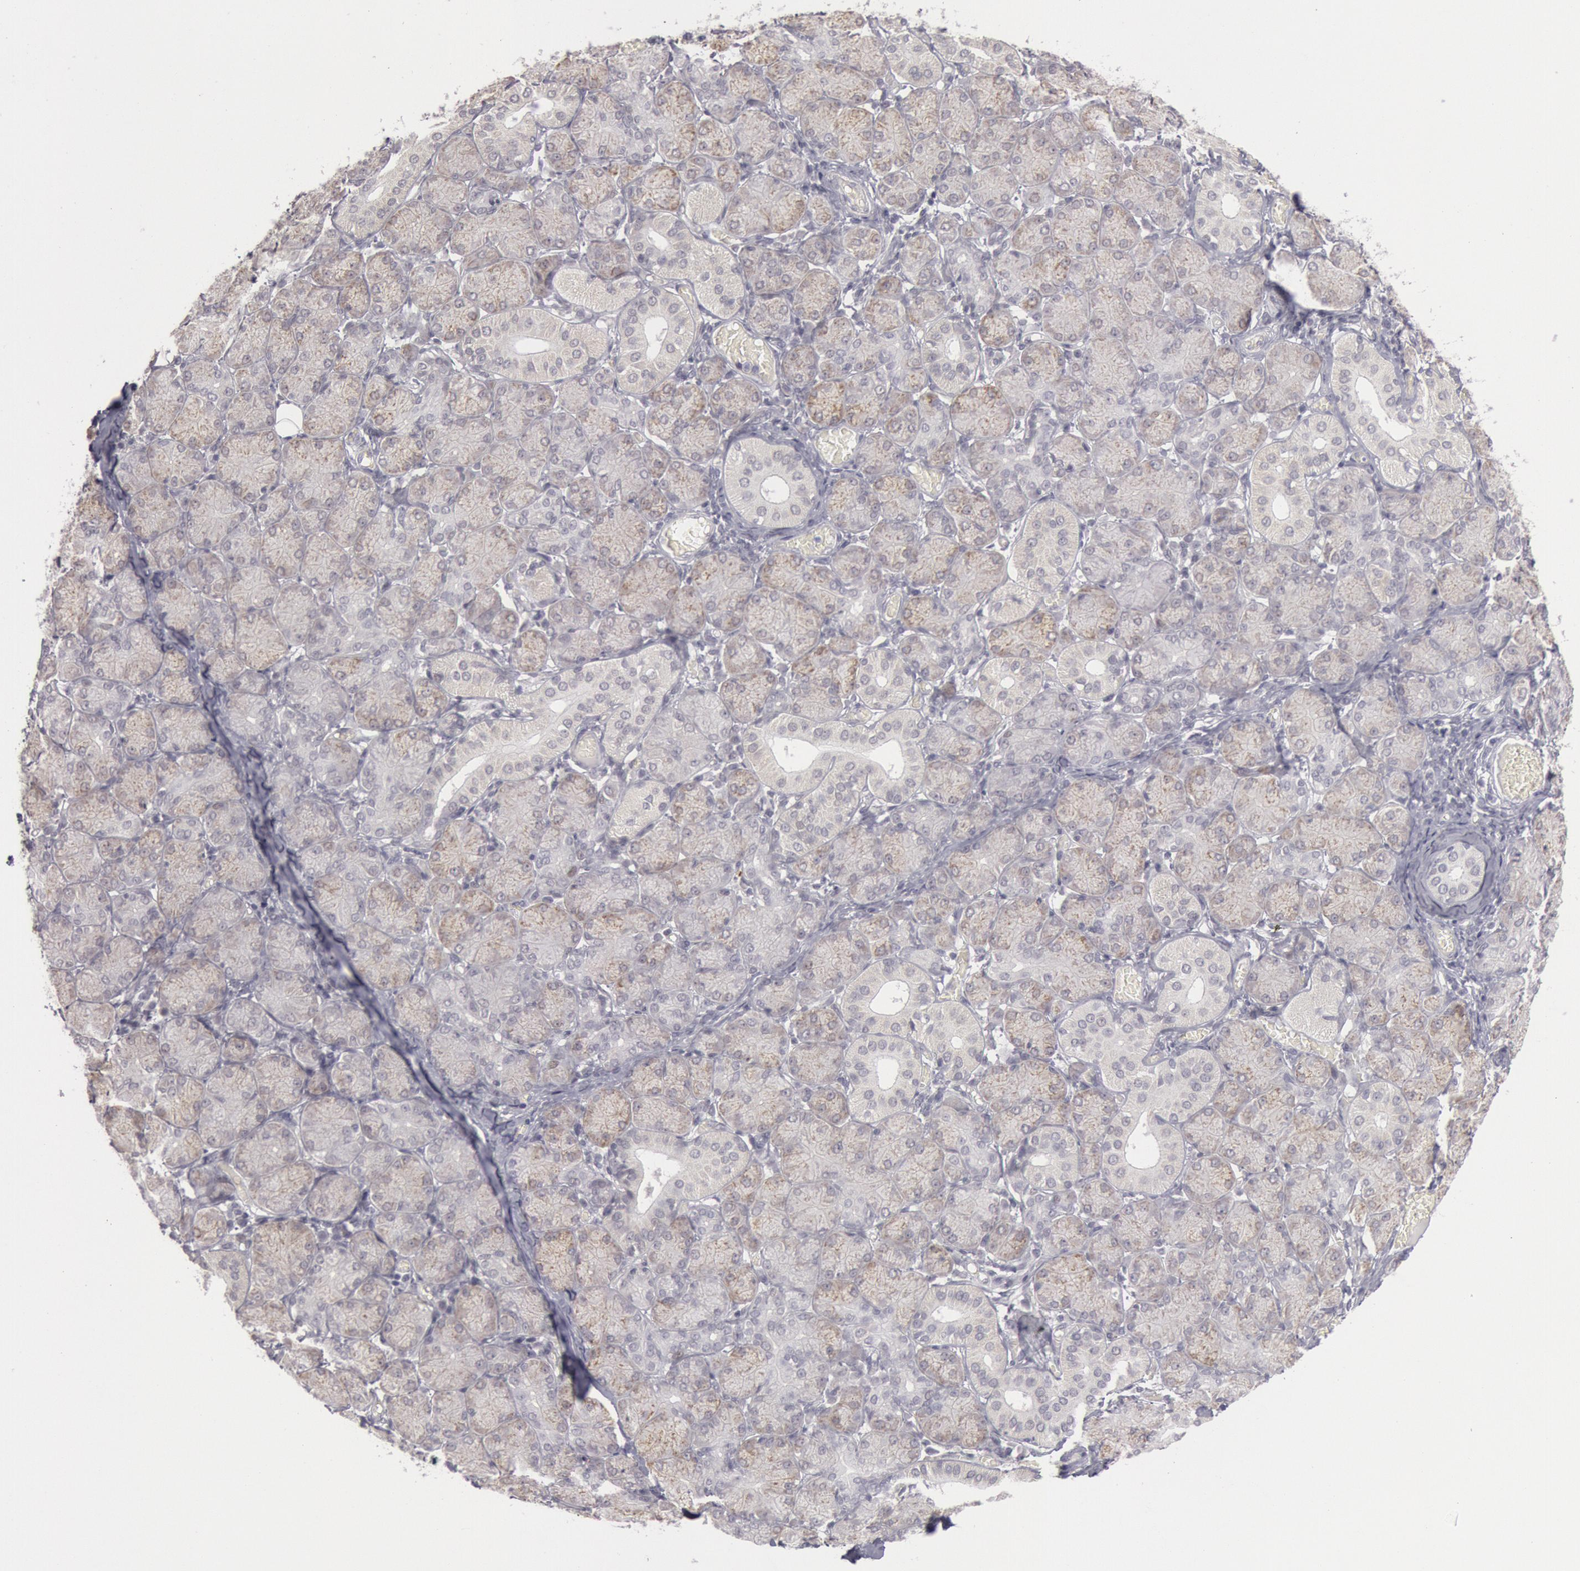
{"staining": {"intensity": "weak", "quantity": "25%-75%", "location": "cytoplasmic/membranous"}, "tissue": "salivary gland", "cell_type": "Glandular cells", "image_type": "normal", "snomed": [{"axis": "morphology", "description": "Normal tissue, NOS"}, {"axis": "topography", "description": "Salivary gland"}], "caption": "Immunohistochemical staining of benign human salivary gland exhibits 25%-75% levels of weak cytoplasmic/membranous protein positivity in approximately 25%-75% of glandular cells.", "gene": "JOSD1", "patient": {"sex": "female", "age": 24}}